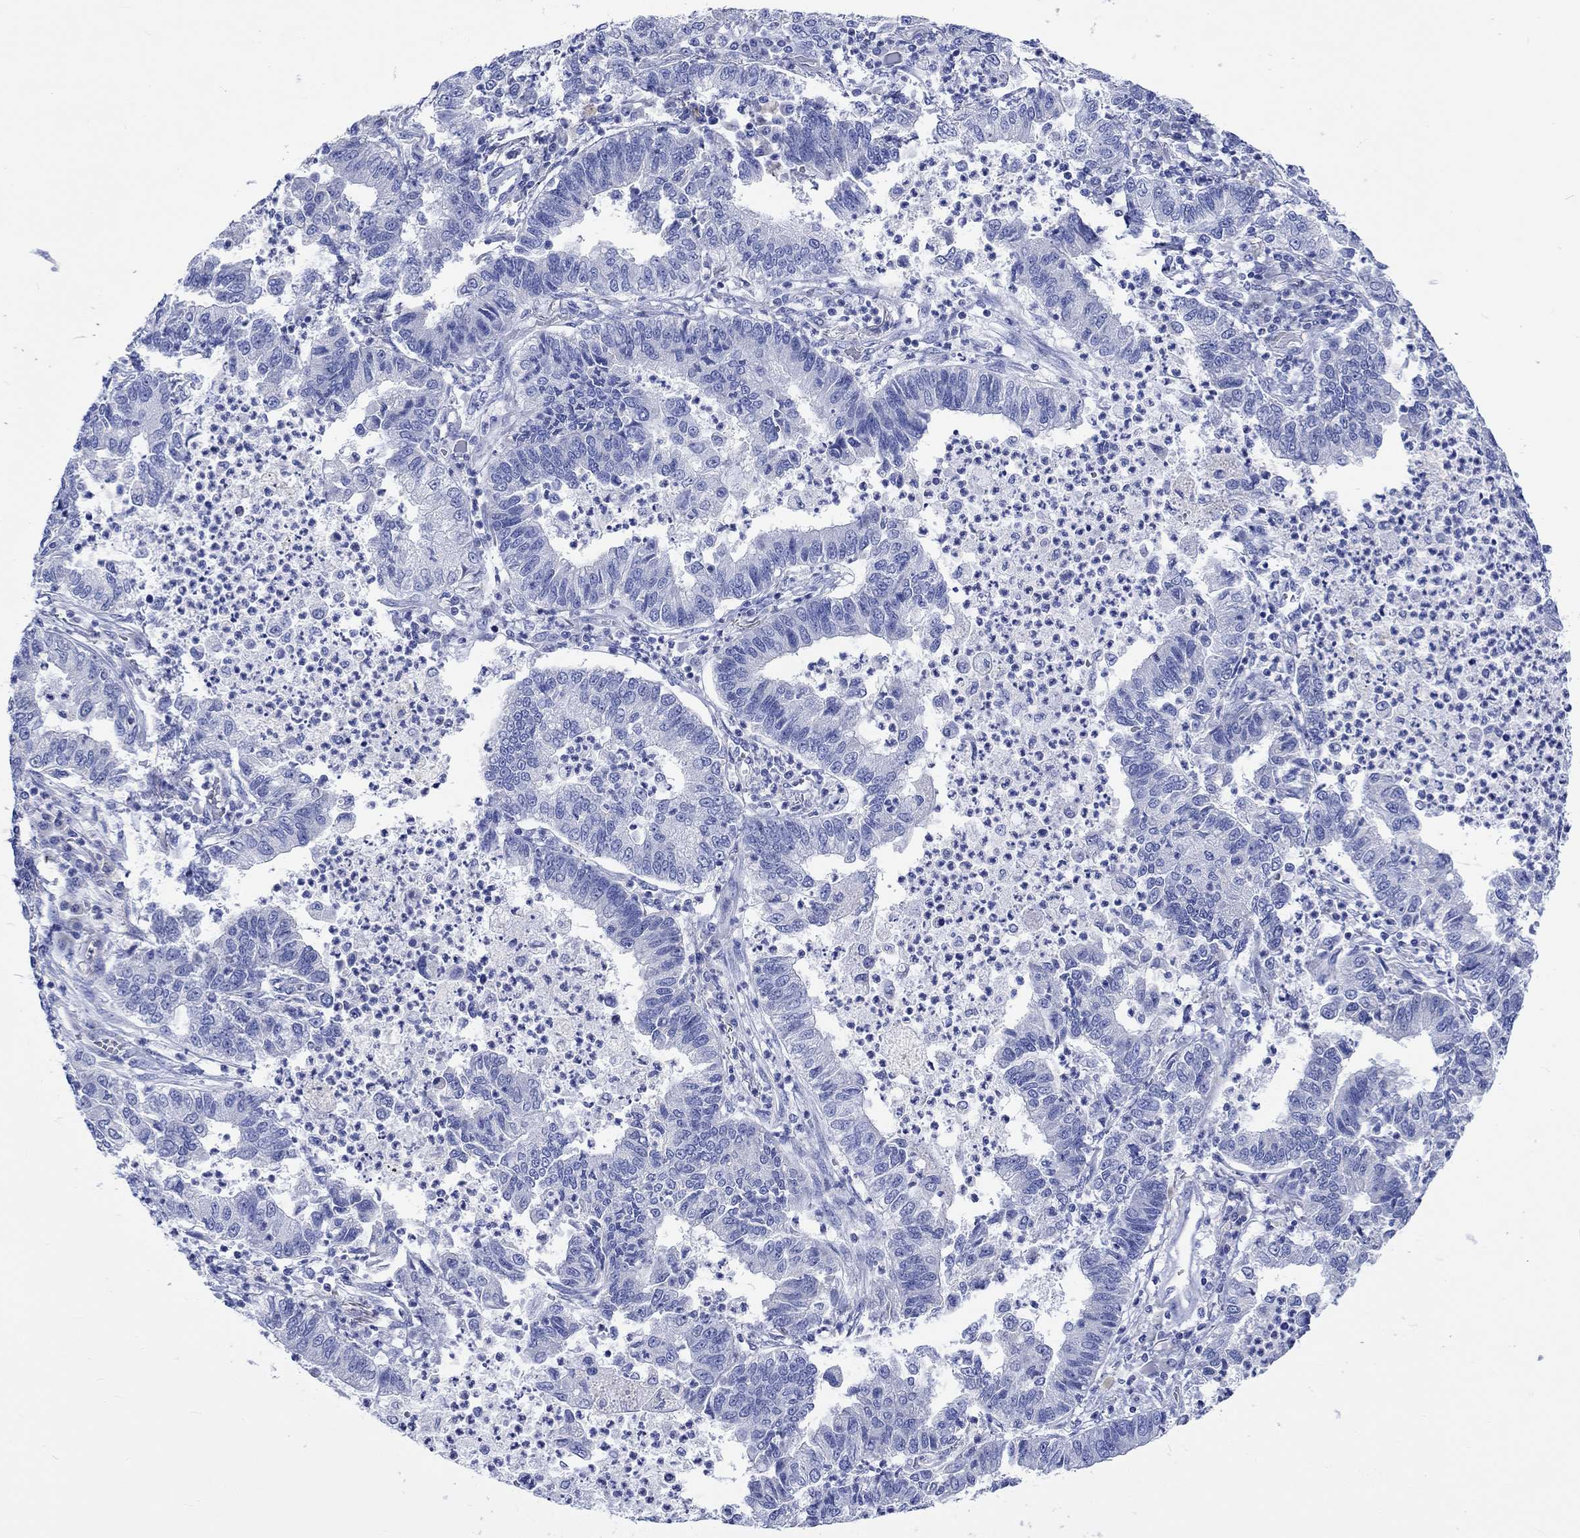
{"staining": {"intensity": "negative", "quantity": "none", "location": "none"}, "tissue": "lung cancer", "cell_type": "Tumor cells", "image_type": "cancer", "snomed": [{"axis": "morphology", "description": "Adenocarcinoma, NOS"}, {"axis": "topography", "description": "Lung"}], "caption": "This histopathology image is of adenocarcinoma (lung) stained with immunohistochemistry (IHC) to label a protein in brown with the nuclei are counter-stained blue. There is no staining in tumor cells. The staining is performed using DAB brown chromogen with nuclei counter-stained in using hematoxylin.", "gene": "CPLX2", "patient": {"sex": "female", "age": 57}}